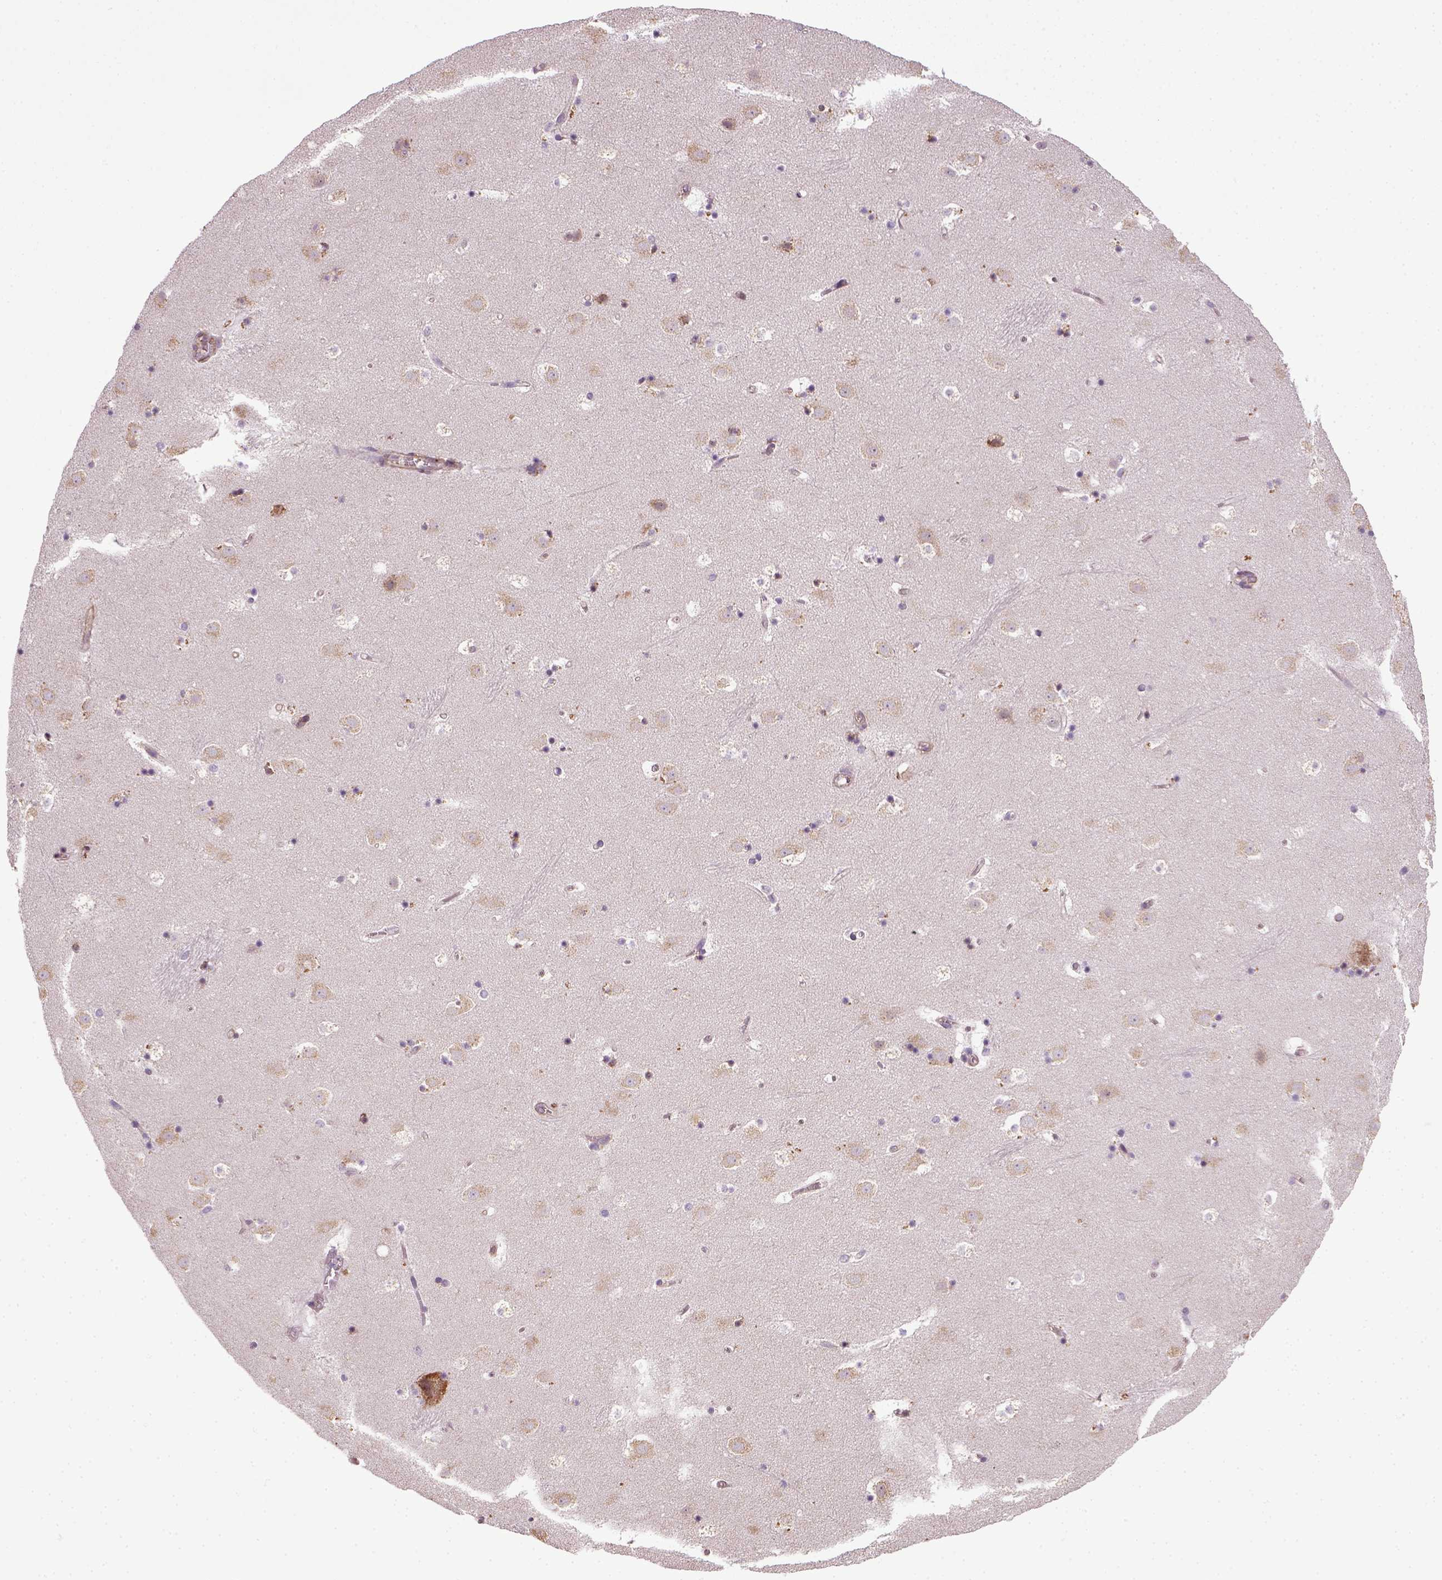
{"staining": {"intensity": "negative", "quantity": "none", "location": "none"}, "tissue": "caudate", "cell_type": "Glial cells", "image_type": "normal", "snomed": [{"axis": "morphology", "description": "Normal tissue, NOS"}, {"axis": "topography", "description": "Lateral ventricle wall"}], "caption": "An immunohistochemistry micrograph of benign caudate is shown. There is no staining in glial cells of caudate.", "gene": "TPRG1", "patient": {"sex": "male", "age": 37}}